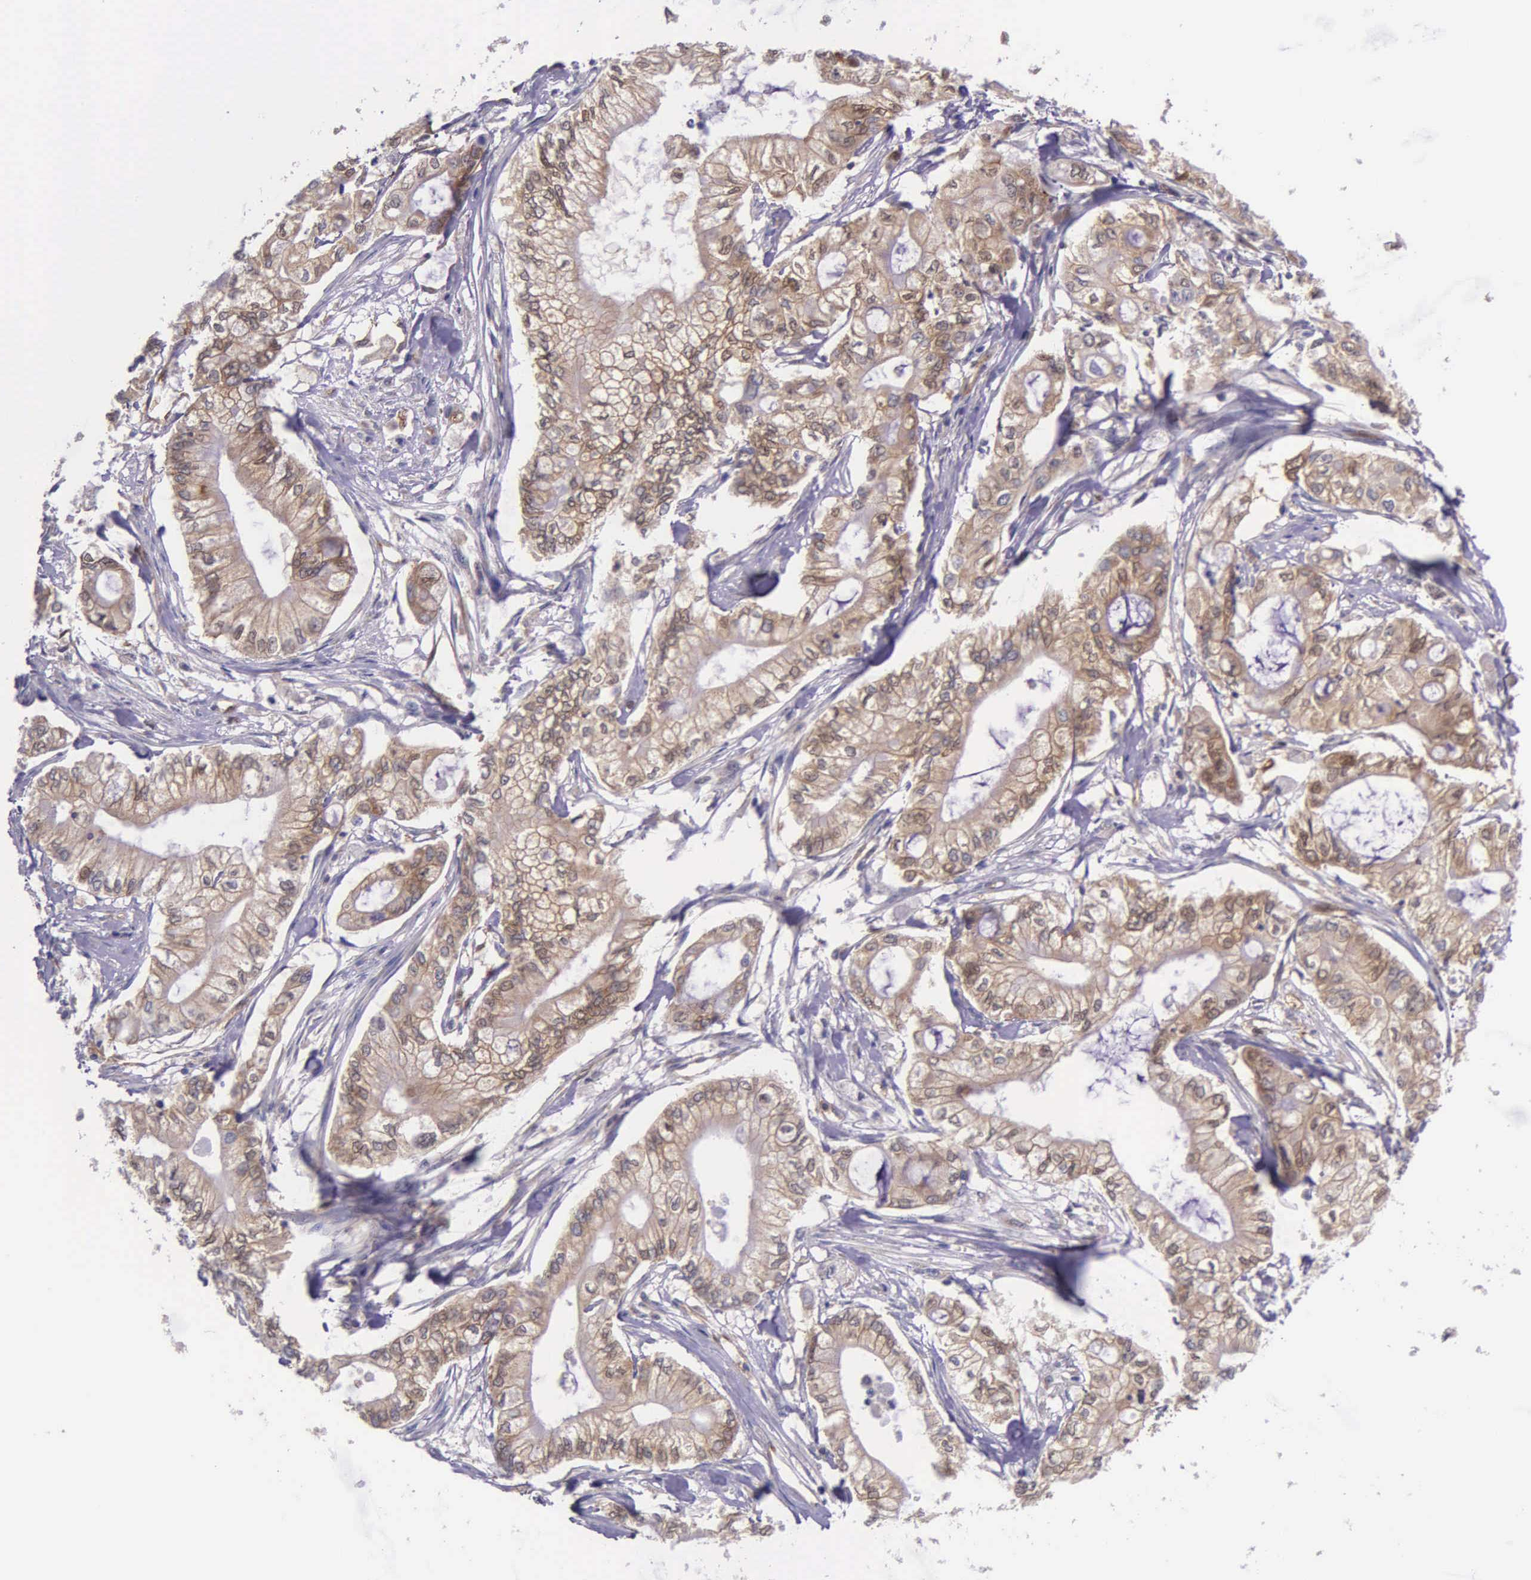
{"staining": {"intensity": "moderate", "quantity": ">75%", "location": "cytoplasmic/membranous"}, "tissue": "pancreatic cancer", "cell_type": "Tumor cells", "image_type": "cancer", "snomed": [{"axis": "morphology", "description": "Adenocarcinoma, NOS"}, {"axis": "topography", "description": "Pancreas"}], "caption": "This is an image of IHC staining of pancreatic adenocarcinoma, which shows moderate positivity in the cytoplasmic/membranous of tumor cells.", "gene": "GMPR2", "patient": {"sex": "male", "age": 79}}